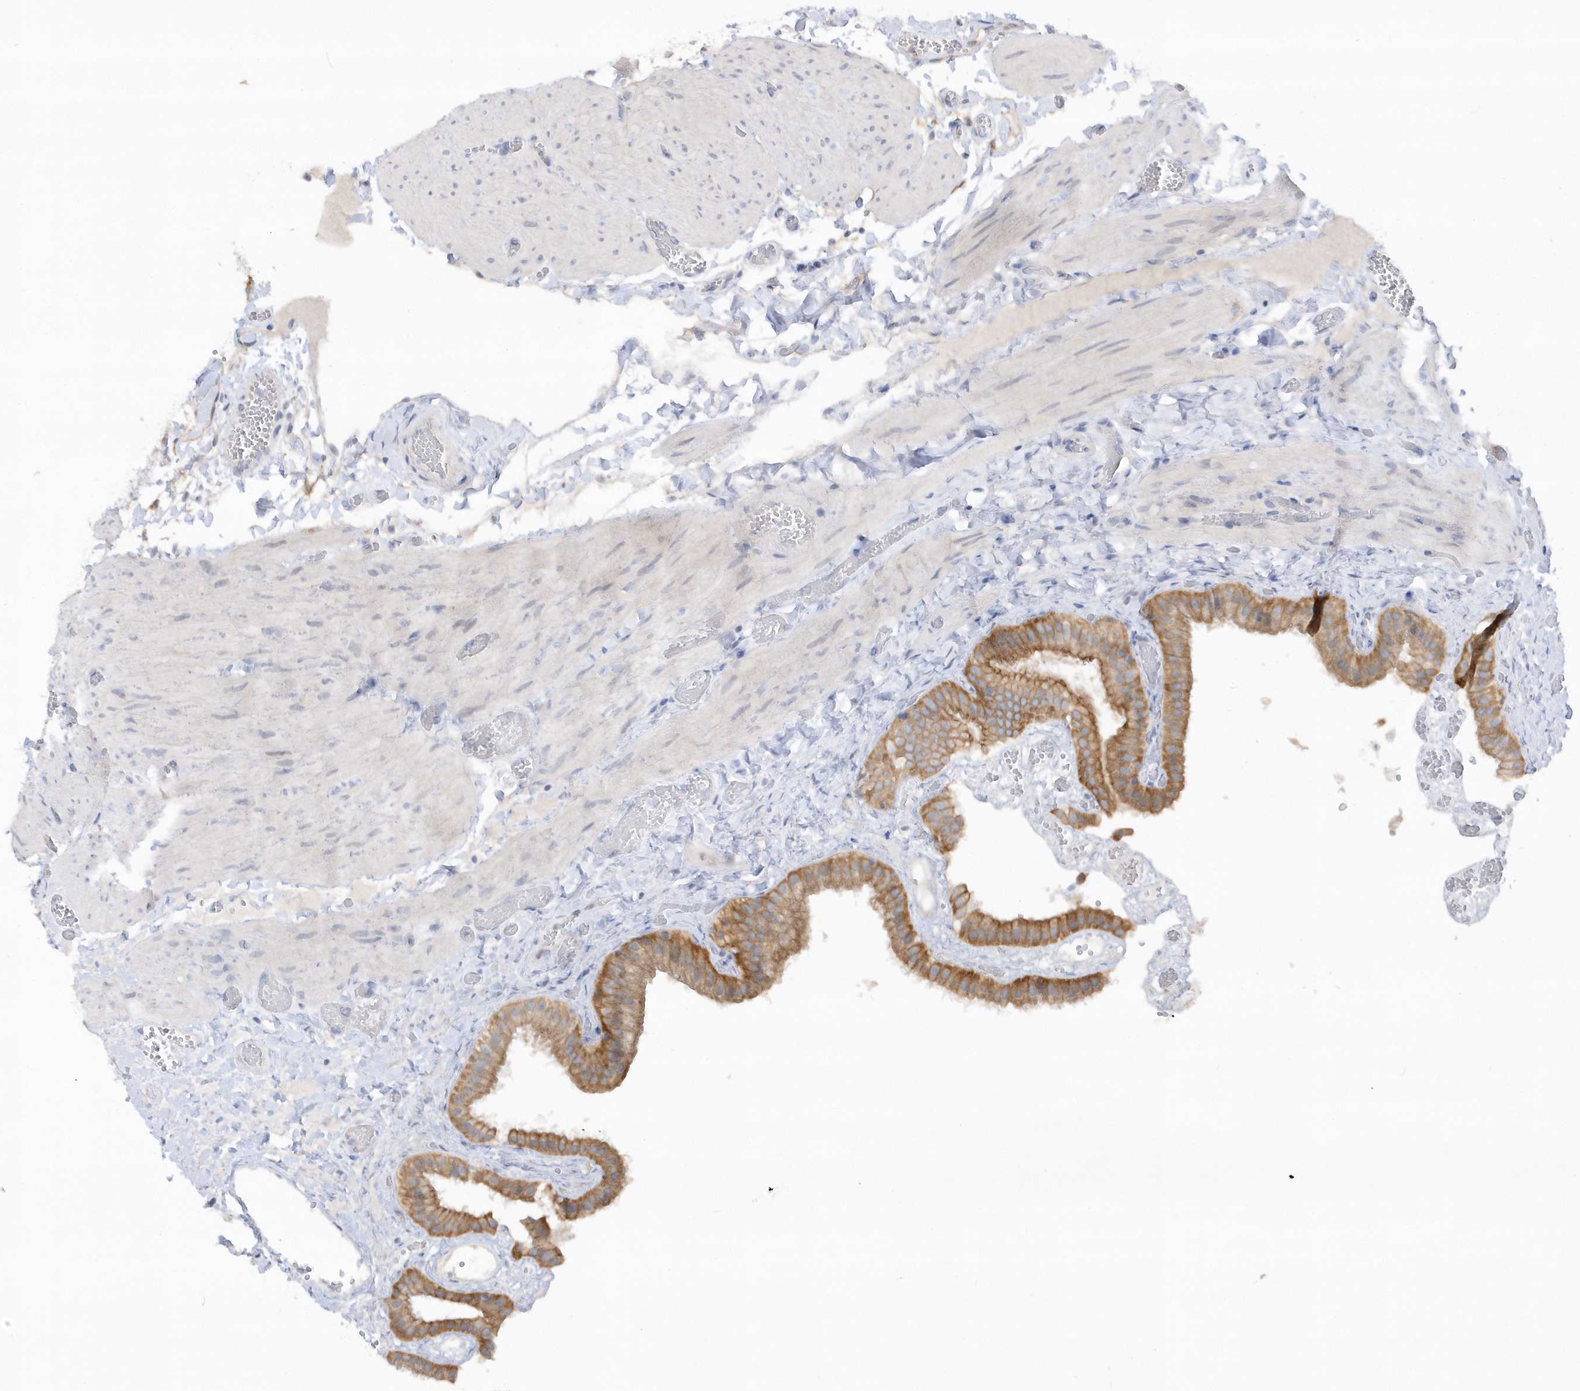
{"staining": {"intensity": "moderate", "quantity": ">75%", "location": "cytoplasmic/membranous"}, "tissue": "gallbladder", "cell_type": "Glandular cells", "image_type": "normal", "snomed": [{"axis": "morphology", "description": "Normal tissue, NOS"}, {"axis": "topography", "description": "Gallbladder"}], "caption": "A histopathology image of human gallbladder stained for a protein demonstrates moderate cytoplasmic/membranous brown staining in glandular cells. (IHC, brightfield microscopy, high magnification).", "gene": "RPEL1", "patient": {"sex": "female", "age": 64}}